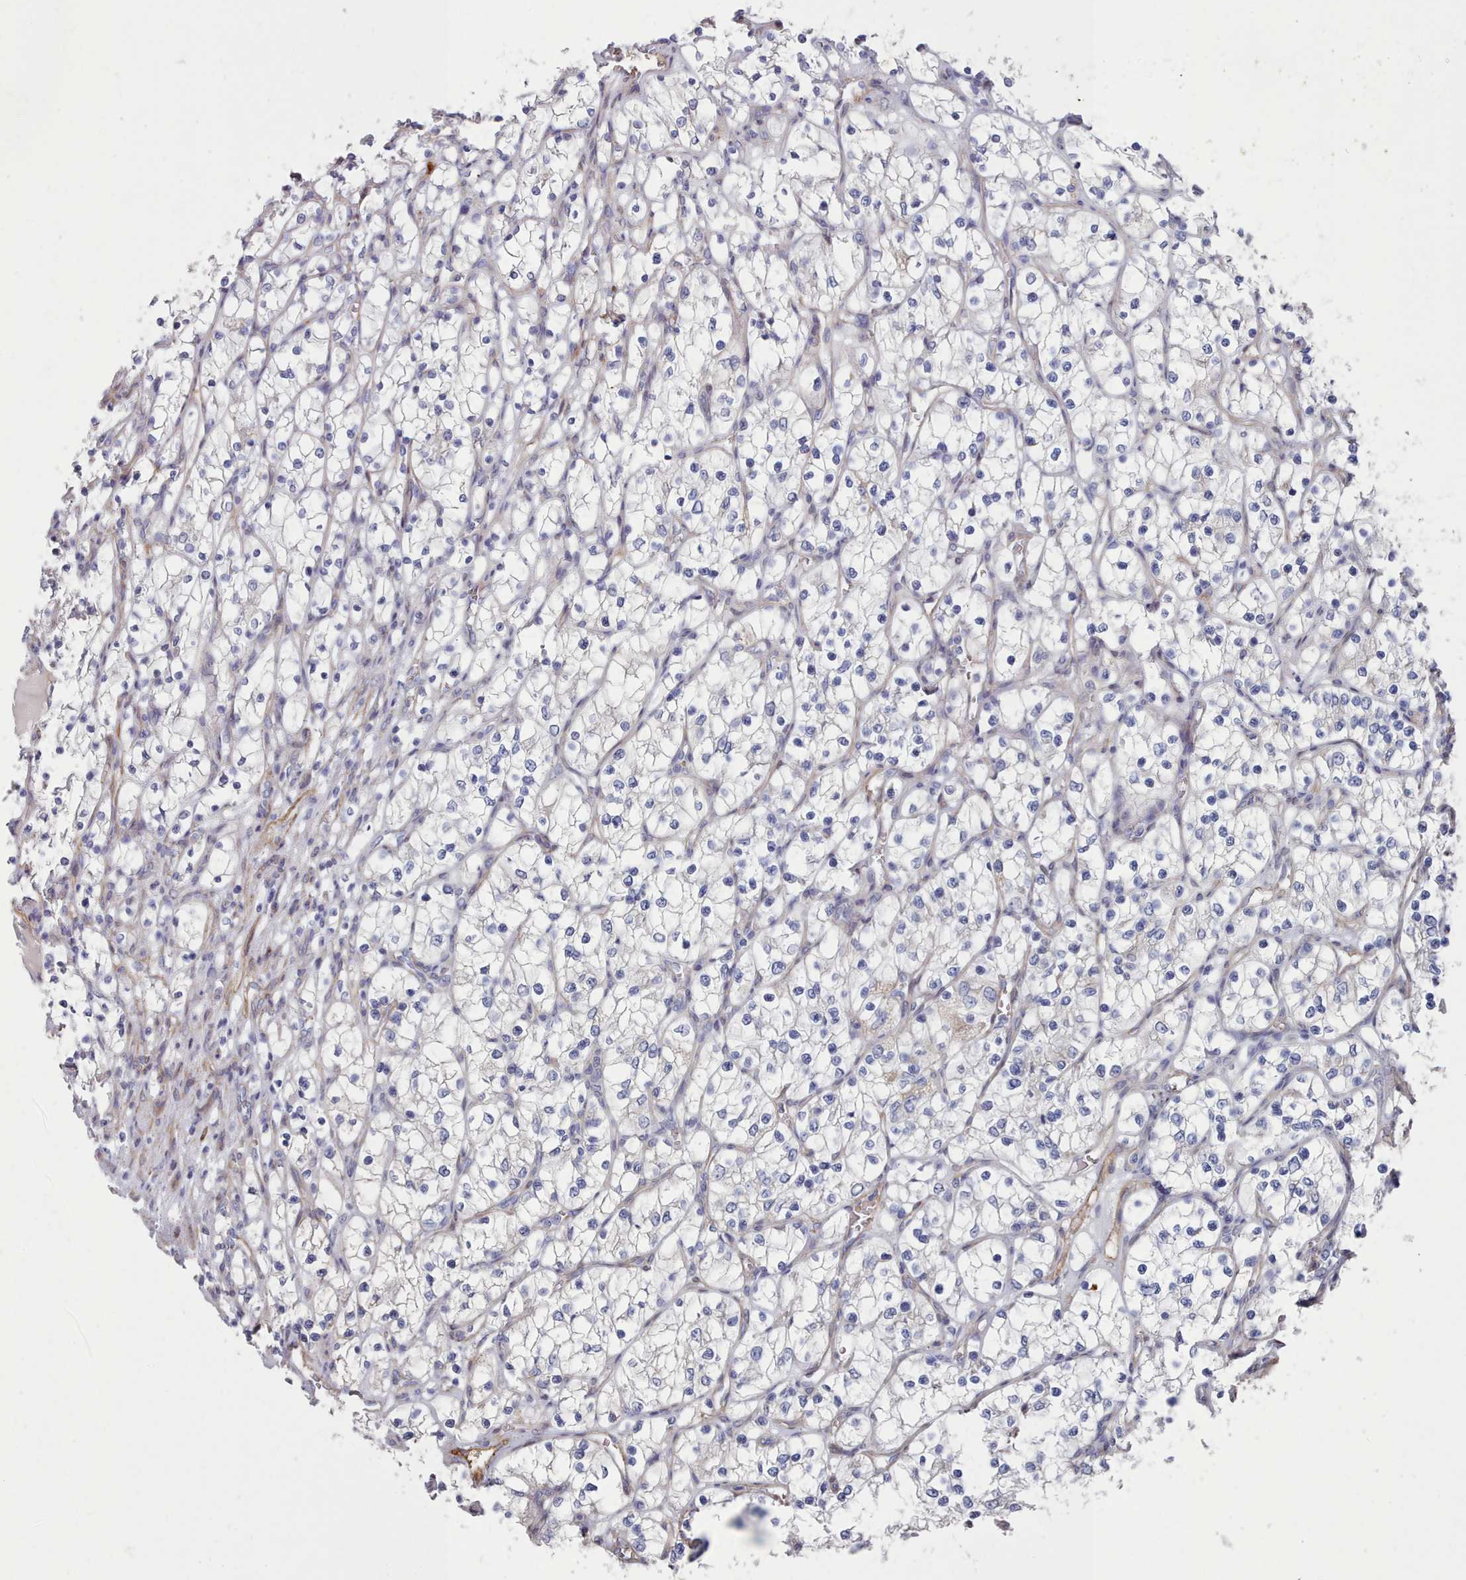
{"staining": {"intensity": "negative", "quantity": "none", "location": "none"}, "tissue": "renal cancer", "cell_type": "Tumor cells", "image_type": "cancer", "snomed": [{"axis": "morphology", "description": "Adenocarcinoma, NOS"}, {"axis": "topography", "description": "Kidney"}], "caption": "The micrograph demonstrates no staining of tumor cells in renal cancer (adenocarcinoma).", "gene": "G6PC1", "patient": {"sex": "female", "age": 69}}